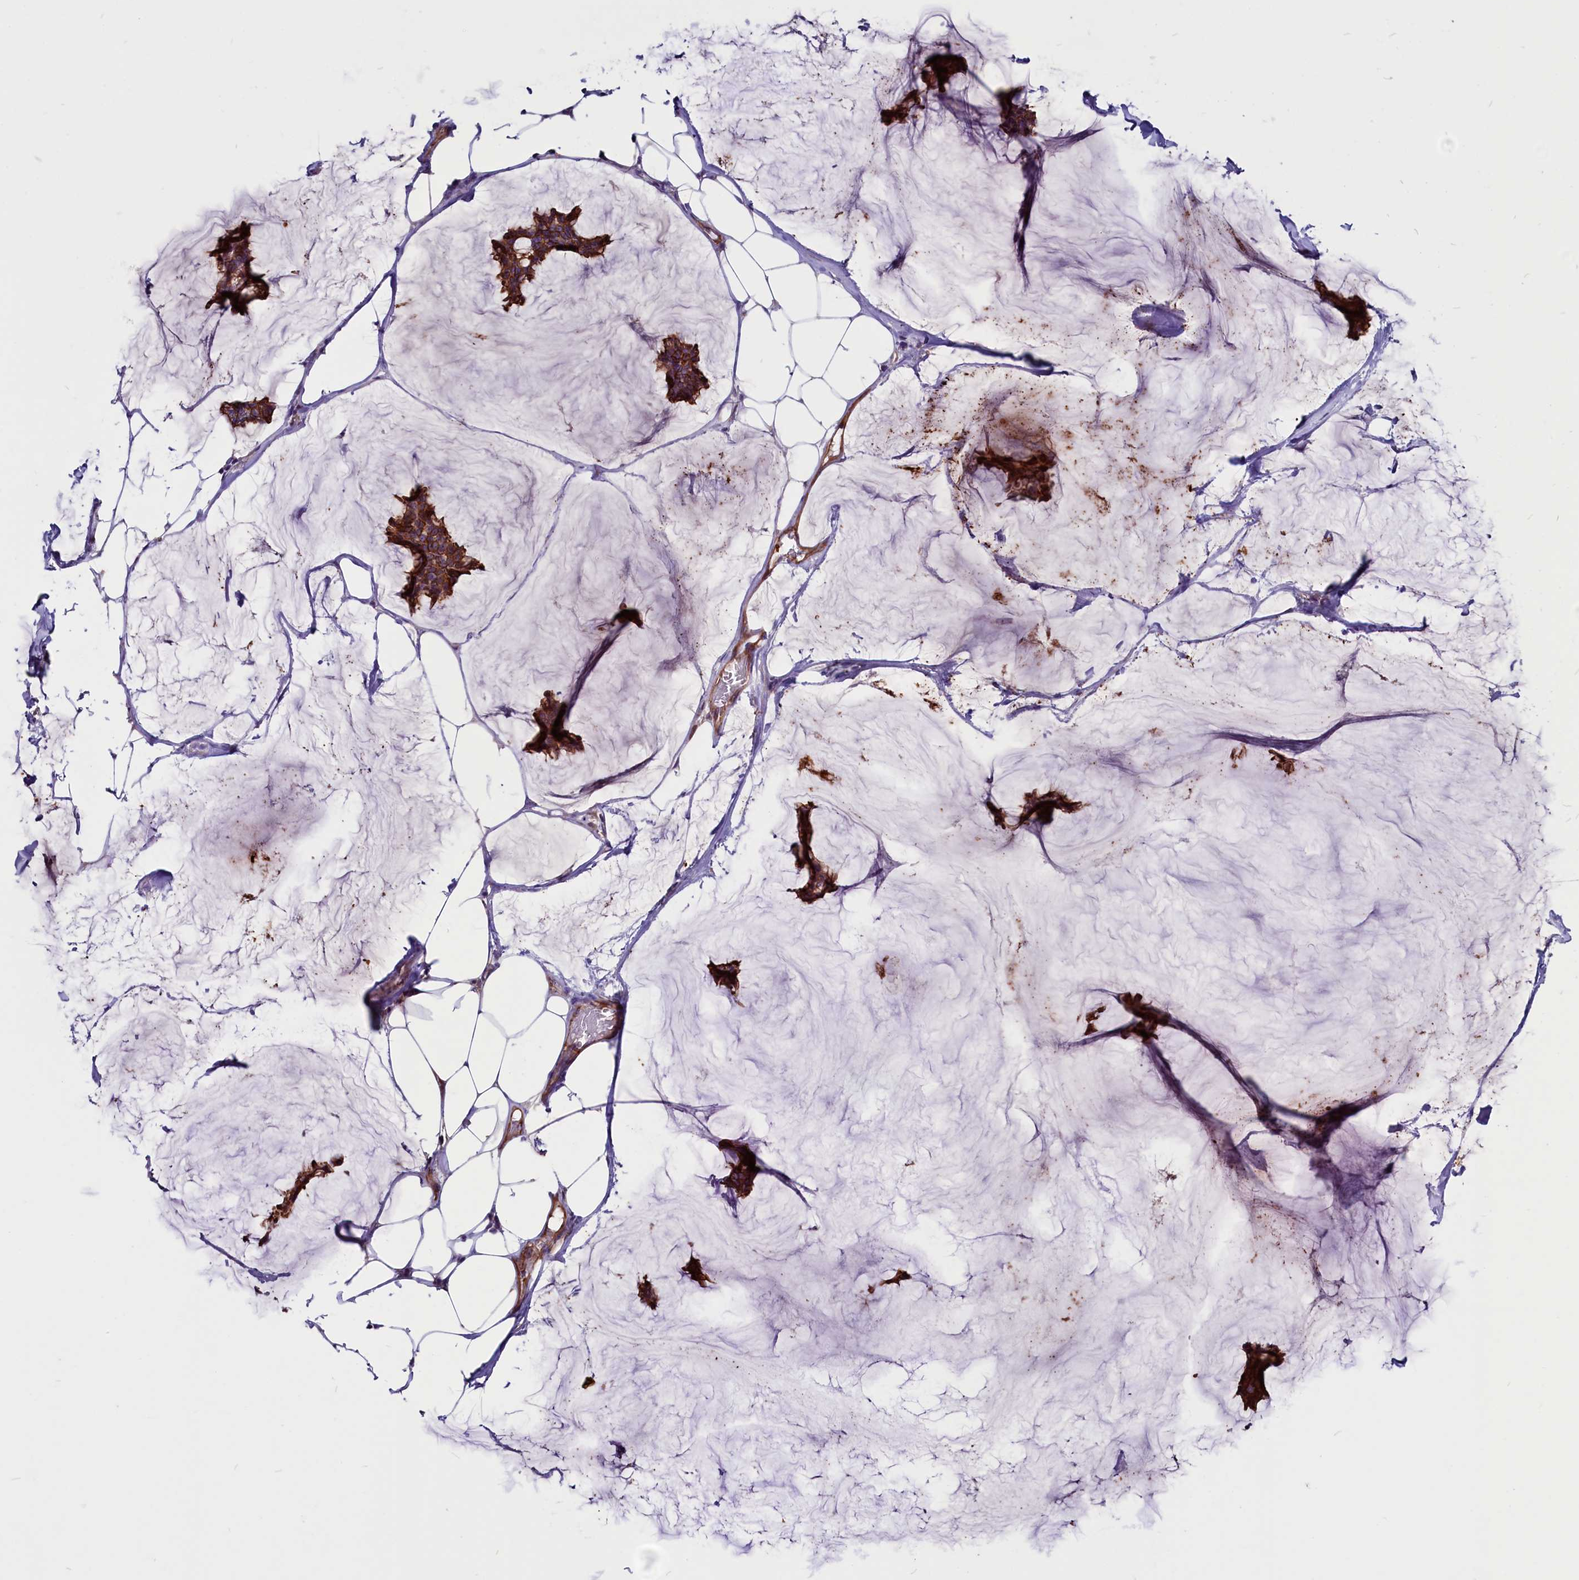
{"staining": {"intensity": "strong", "quantity": ">75%", "location": "cytoplasmic/membranous"}, "tissue": "breast cancer", "cell_type": "Tumor cells", "image_type": "cancer", "snomed": [{"axis": "morphology", "description": "Duct carcinoma"}, {"axis": "topography", "description": "Breast"}], "caption": "Breast cancer stained with immunohistochemistry displays strong cytoplasmic/membranous staining in about >75% of tumor cells. The protein of interest is shown in brown color, while the nuclei are stained blue.", "gene": "ZNF749", "patient": {"sex": "female", "age": 93}}